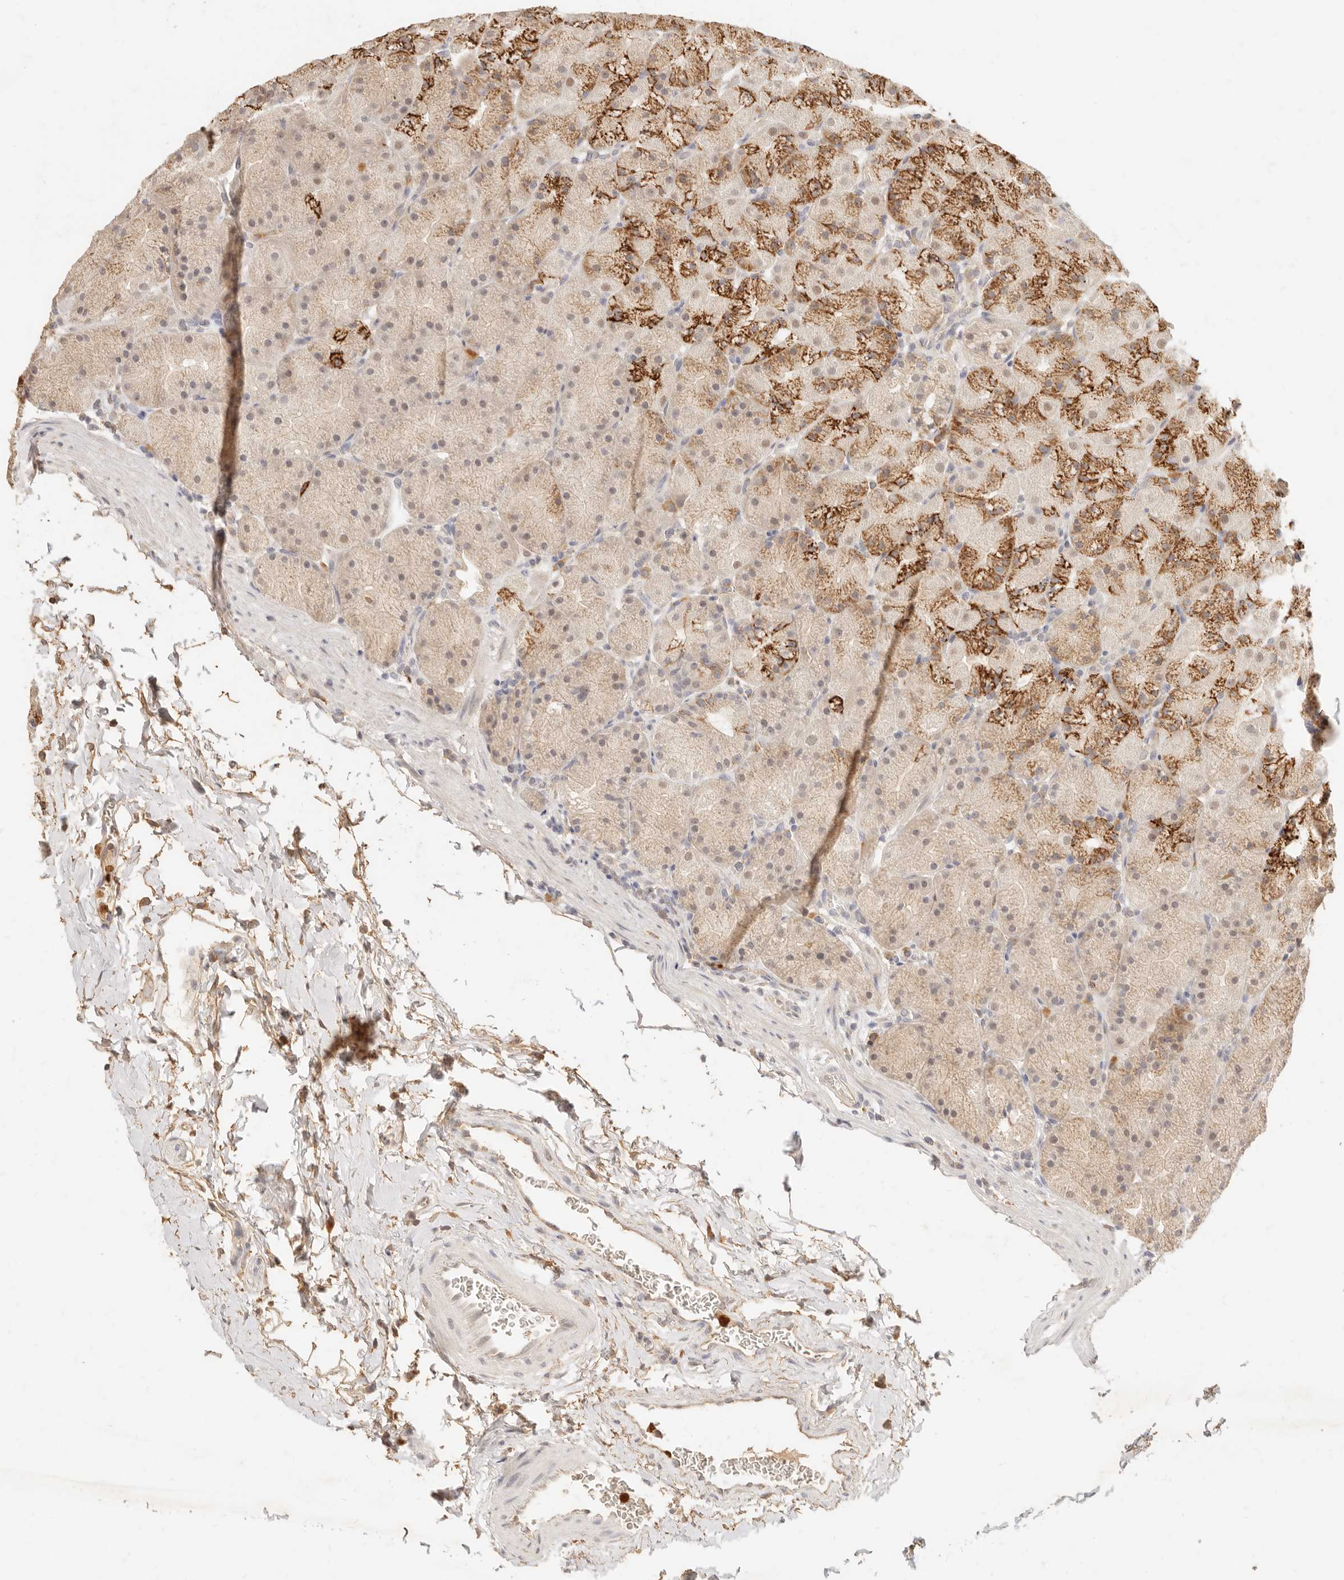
{"staining": {"intensity": "strong", "quantity": "25%-75%", "location": "cytoplasmic/membranous"}, "tissue": "stomach", "cell_type": "Glandular cells", "image_type": "normal", "snomed": [{"axis": "morphology", "description": "Normal tissue, NOS"}, {"axis": "topography", "description": "Stomach, upper"}, {"axis": "topography", "description": "Stomach"}], "caption": "Stomach stained with immunohistochemistry (IHC) demonstrates strong cytoplasmic/membranous staining in about 25%-75% of glandular cells.", "gene": "TMTC2", "patient": {"sex": "male", "age": 48}}